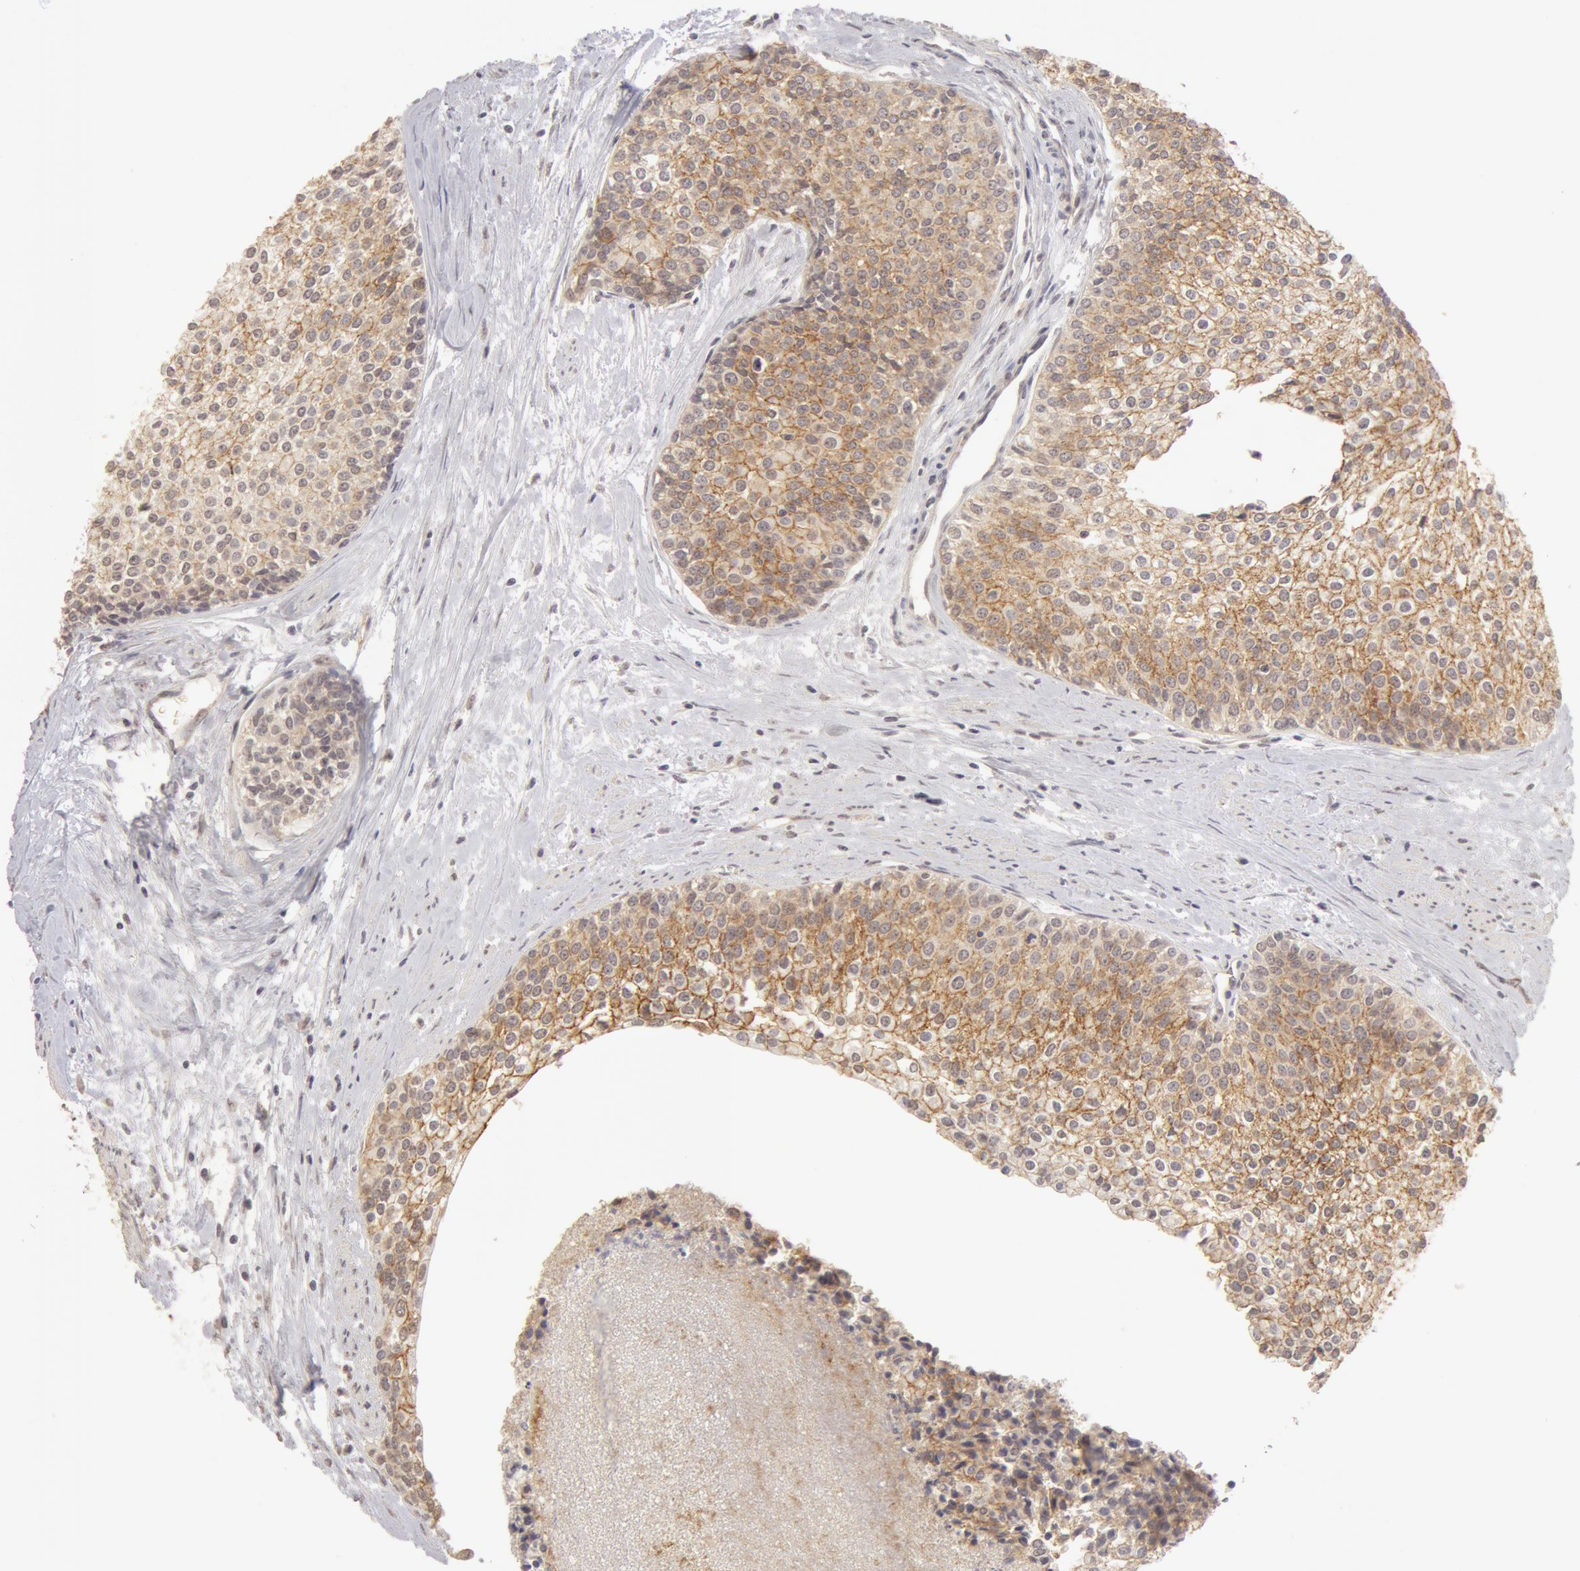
{"staining": {"intensity": "moderate", "quantity": ">75%", "location": "cytoplasmic/membranous"}, "tissue": "urothelial cancer", "cell_type": "Tumor cells", "image_type": "cancer", "snomed": [{"axis": "morphology", "description": "Urothelial carcinoma, Low grade"}, {"axis": "topography", "description": "Urinary bladder"}], "caption": "Human urothelial carcinoma (low-grade) stained for a protein (brown) demonstrates moderate cytoplasmic/membranous positive positivity in approximately >75% of tumor cells.", "gene": "ADAM10", "patient": {"sex": "female", "age": 73}}